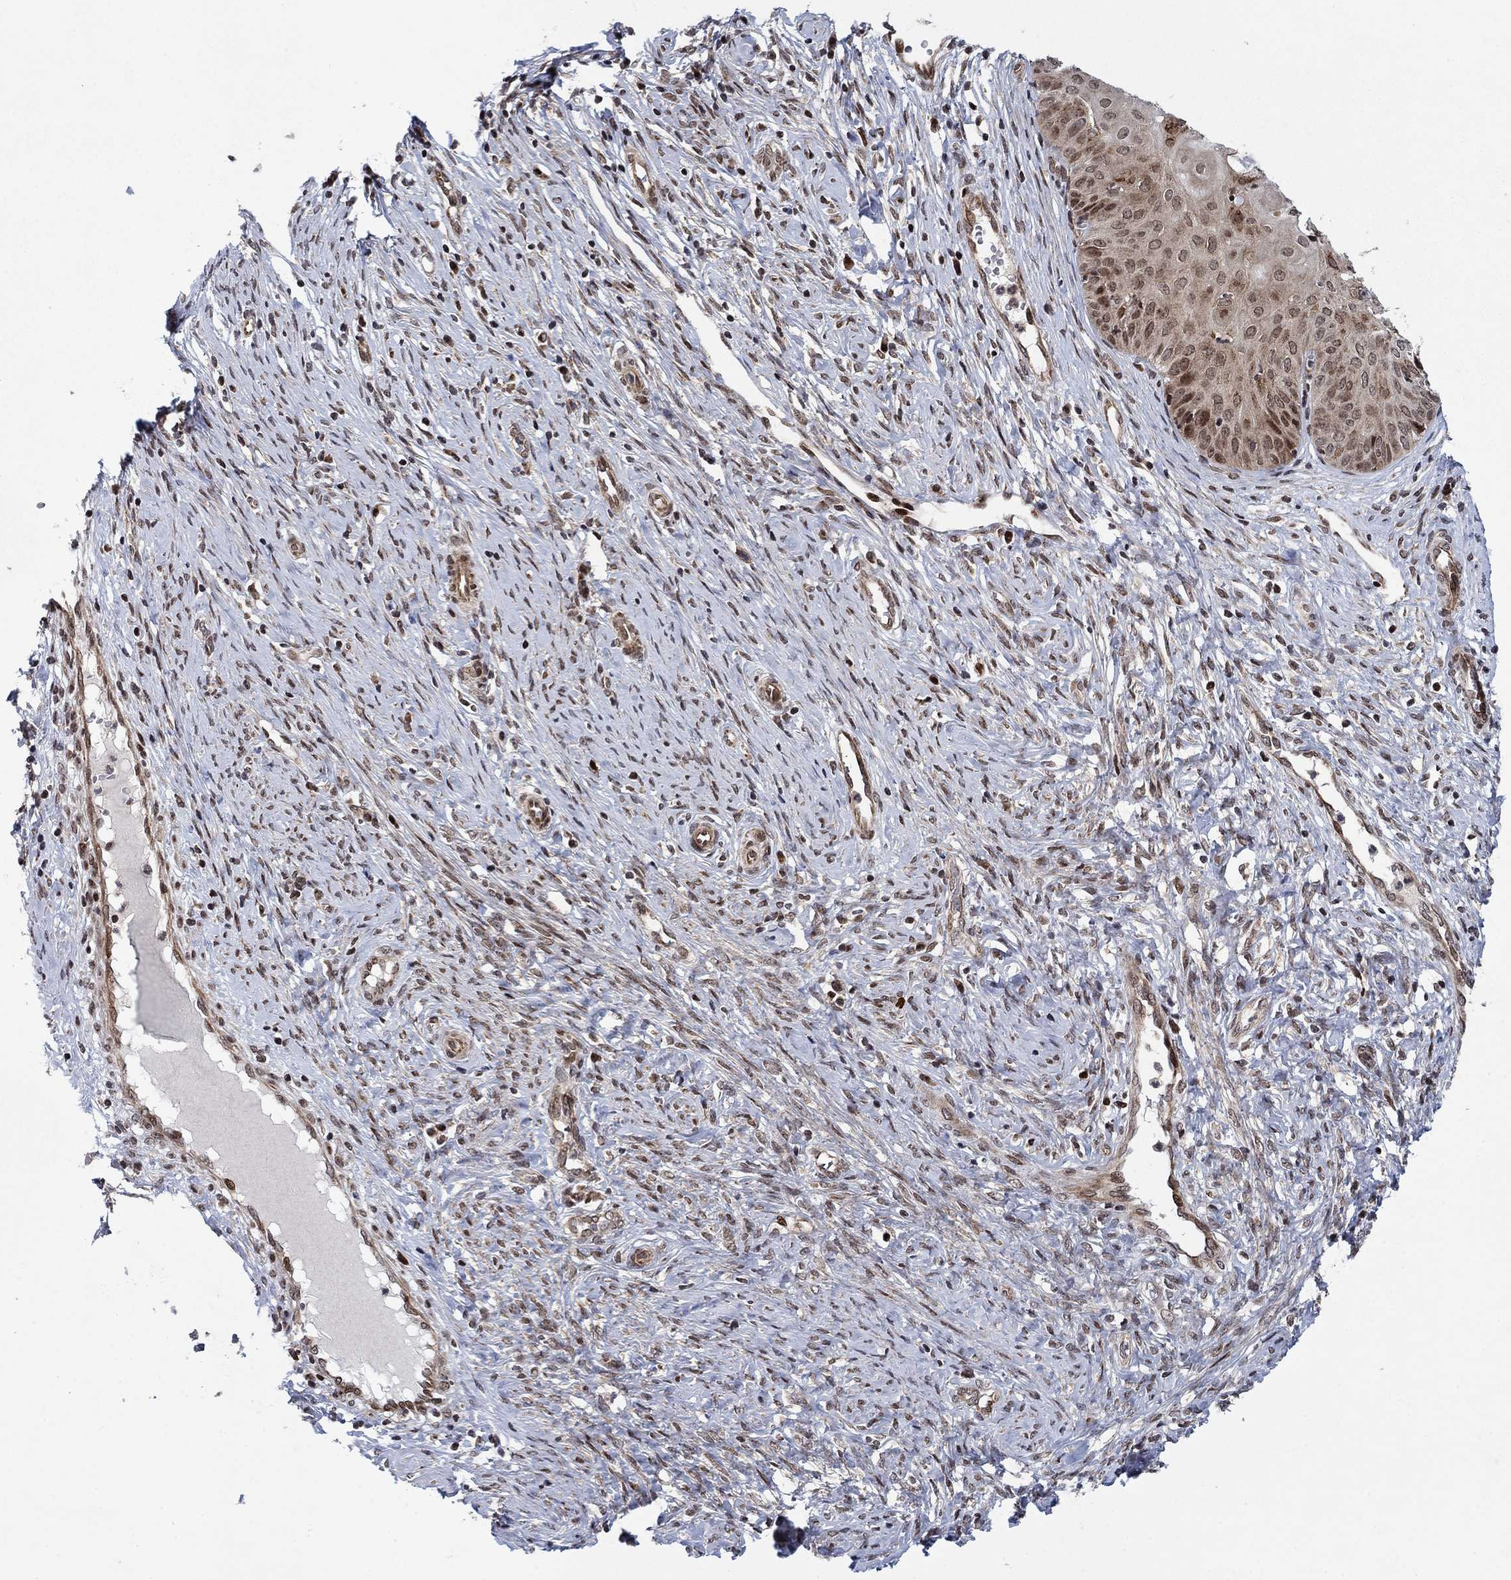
{"staining": {"intensity": "strong", "quantity": "25%-75%", "location": "nuclear"}, "tissue": "cervical cancer", "cell_type": "Tumor cells", "image_type": "cancer", "snomed": [{"axis": "morphology", "description": "Normal tissue, NOS"}, {"axis": "morphology", "description": "Squamous cell carcinoma, NOS"}, {"axis": "topography", "description": "Cervix"}], "caption": "Protein analysis of cervical cancer tissue displays strong nuclear positivity in approximately 25%-75% of tumor cells.", "gene": "PRICKLE4", "patient": {"sex": "female", "age": 39}}